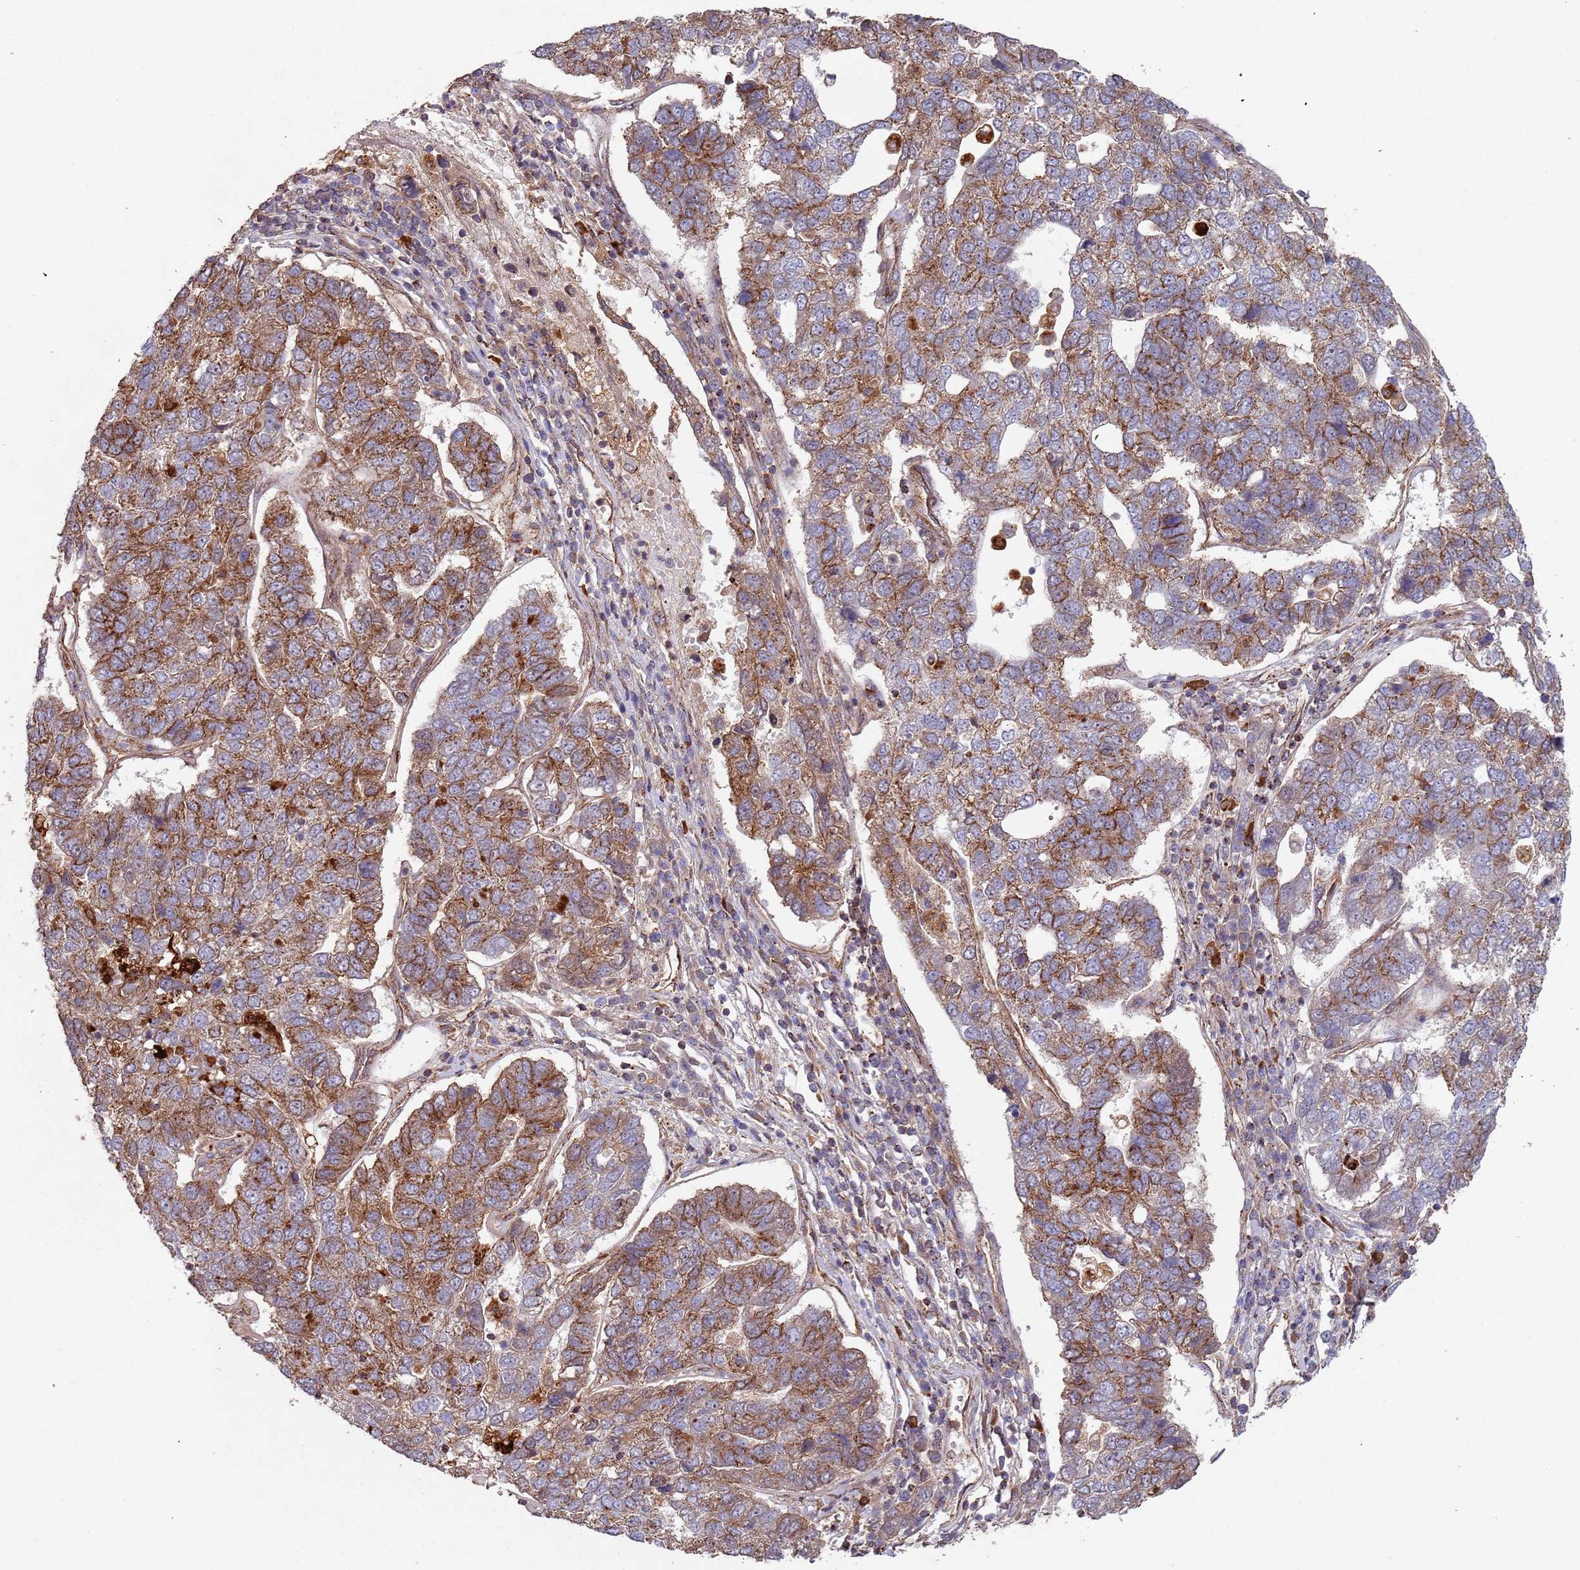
{"staining": {"intensity": "moderate", "quantity": "25%-75%", "location": "cytoplasmic/membranous"}, "tissue": "pancreatic cancer", "cell_type": "Tumor cells", "image_type": "cancer", "snomed": [{"axis": "morphology", "description": "Adenocarcinoma, NOS"}, {"axis": "topography", "description": "Pancreas"}], "caption": "Tumor cells reveal medium levels of moderate cytoplasmic/membranous staining in about 25%-75% of cells in human pancreatic adenocarcinoma.", "gene": "KANSL1L", "patient": {"sex": "female", "age": 61}}